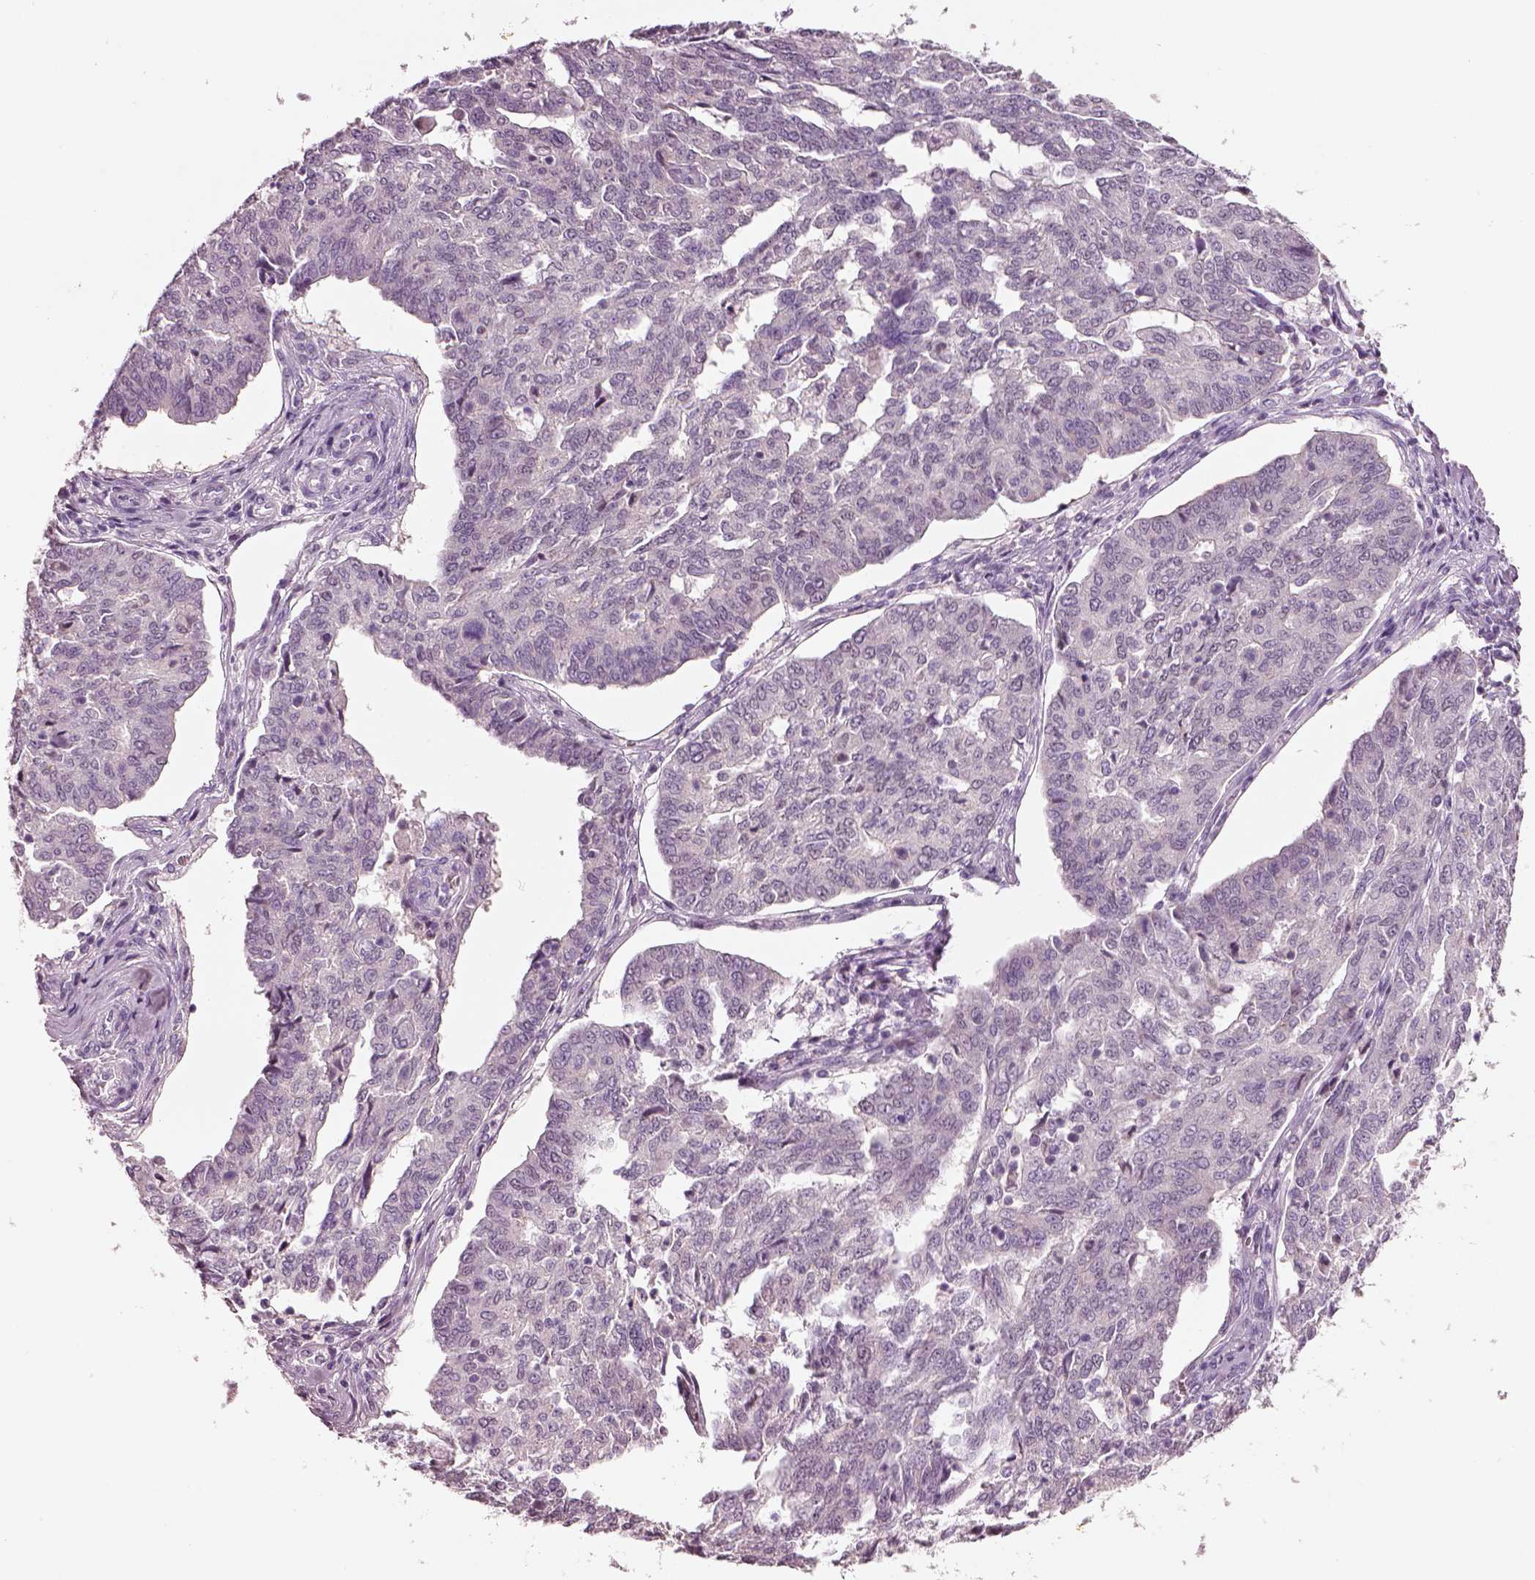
{"staining": {"intensity": "negative", "quantity": "none", "location": "none"}, "tissue": "ovarian cancer", "cell_type": "Tumor cells", "image_type": "cancer", "snomed": [{"axis": "morphology", "description": "Cystadenocarcinoma, serous, NOS"}, {"axis": "topography", "description": "Ovary"}], "caption": "IHC of ovarian cancer reveals no staining in tumor cells.", "gene": "ELSPBP1", "patient": {"sex": "female", "age": 67}}